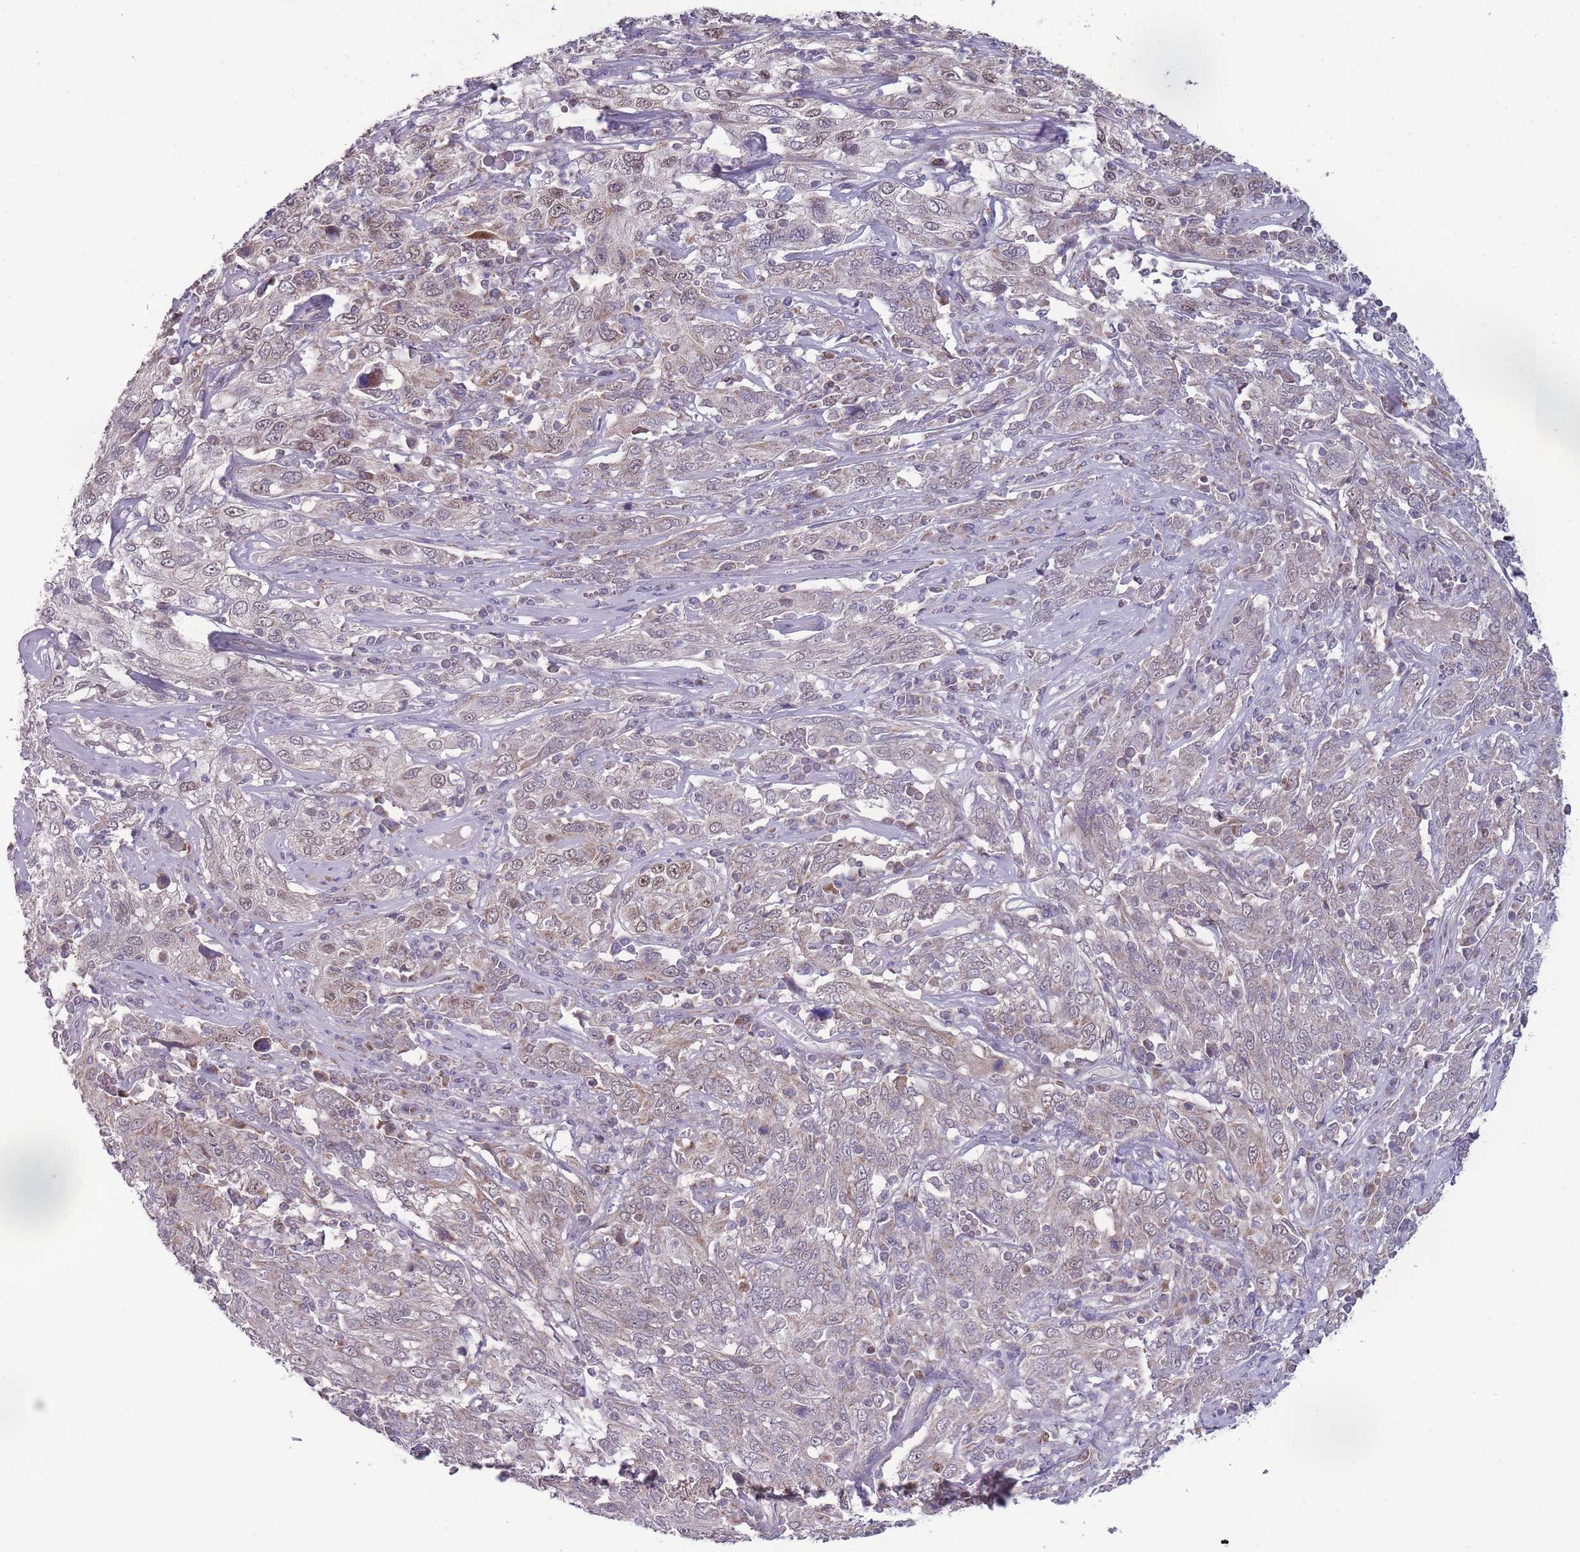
{"staining": {"intensity": "weak", "quantity": "<25%", "location": "cytoplasmic/membranous,nuclear"}, "tissue": "cervical cancer", "cell_type": "Tumor cells", "image_type": "cancer", "snomed": [{"axis": "morphology", "description": "Squamous cell carcinoma, NOS"}, {"axis": "topography", "description": "Cervix"}], "caption": "An immunohistochemistry (IHC) image of squamous cell carcinoma (cervical) is shown. There is no staining in tumor cells of squamous cell carcinoma (cervical). Brightfield microscopy of IHC stained with DAB (3,3'-diaminobenzidine) (brown) and hematoxylin (blue), captured at high magnification.", "gene": "MCIDAS", "patient": {"sex": "female", "age": 46}}